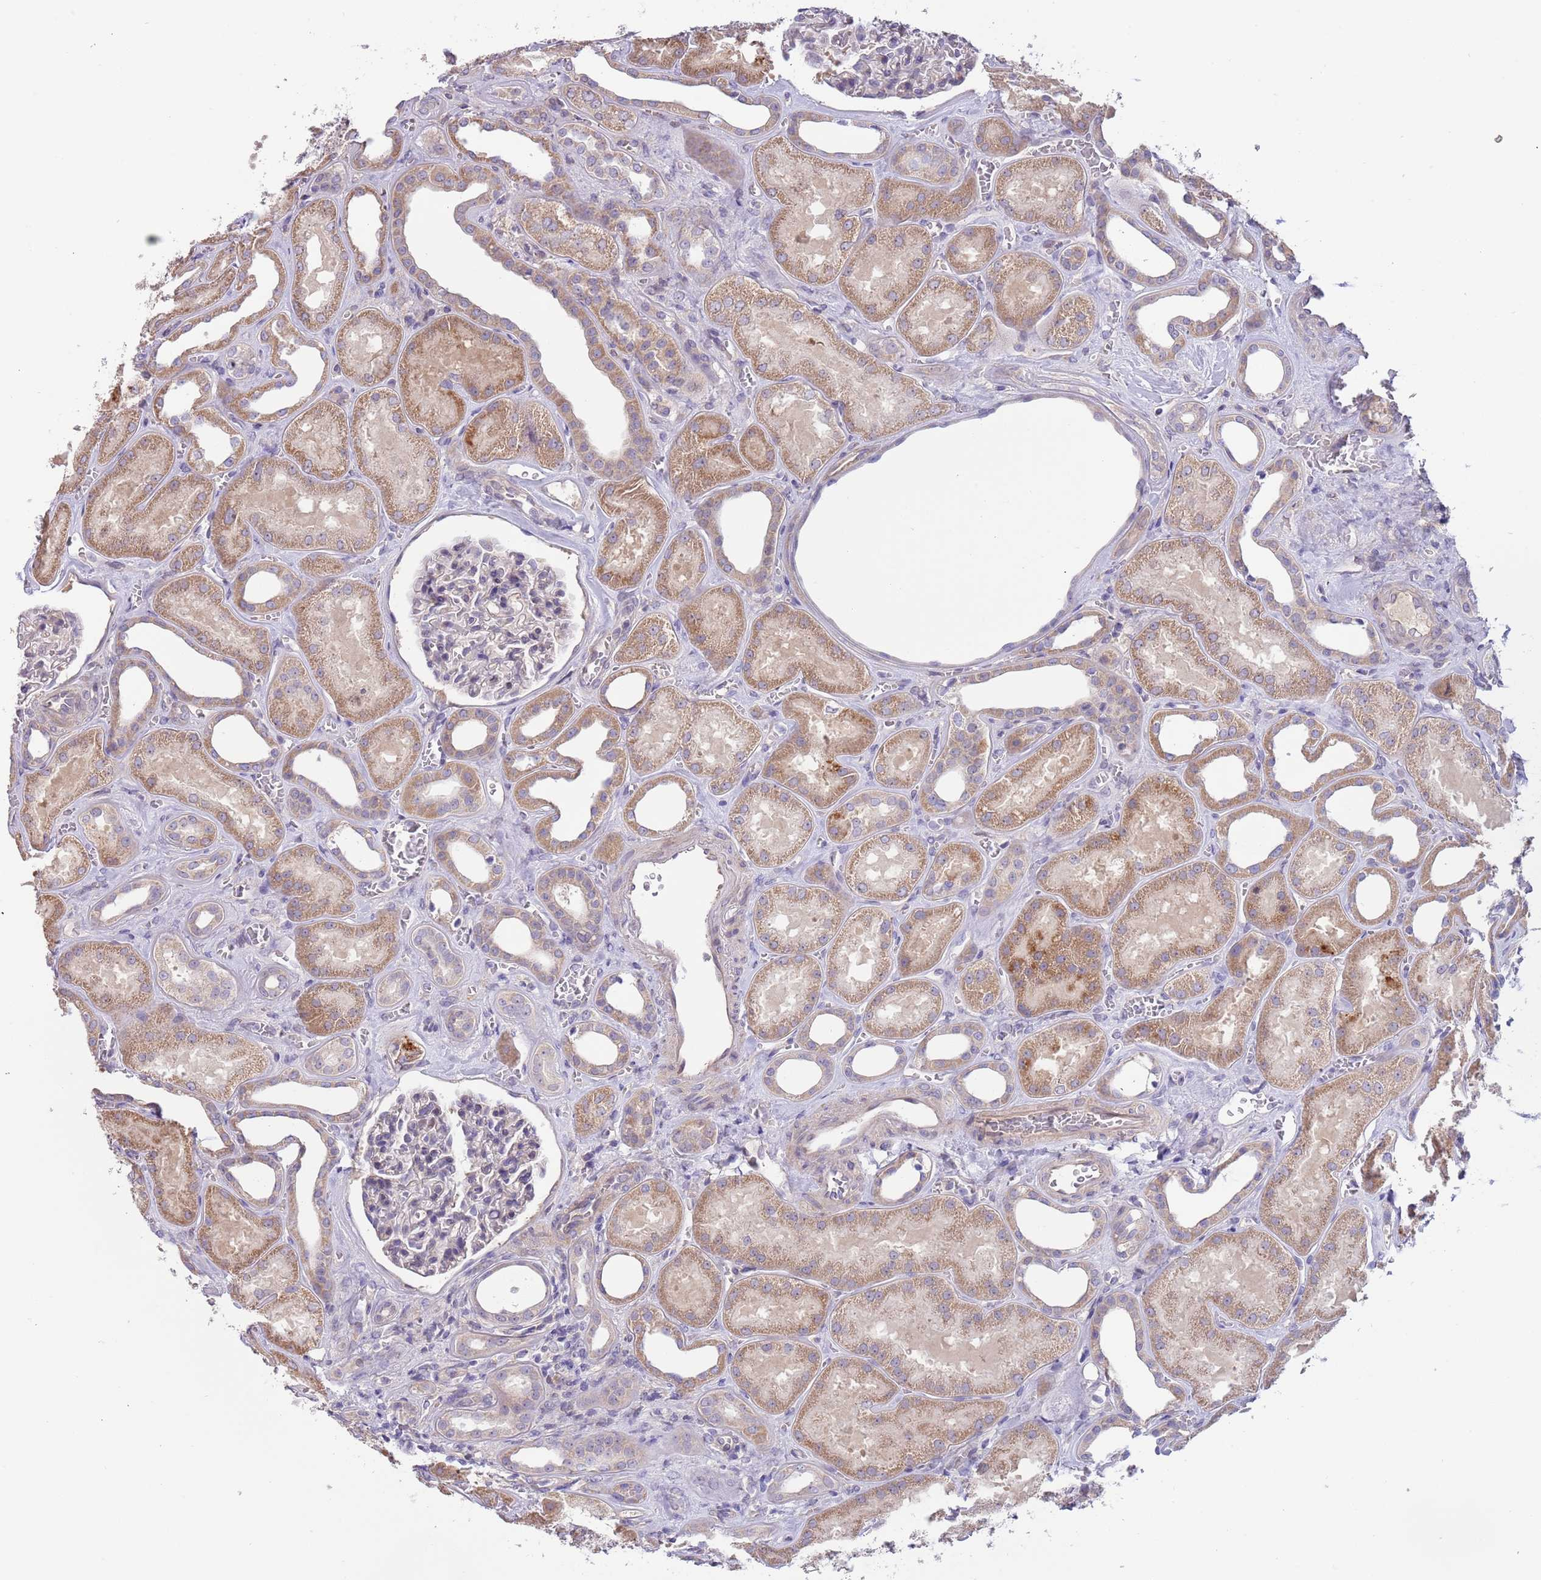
{"staining": {"intensity": "negative", "quantity": "none", "location": "none"}, "tissue": "kidney", "cell_type": "Cells in glomeruli", "image_type": "normal", "snomed": [{"axis": "morphology", "description": "Normal tissue, NOS"}, {"axis": "morphology", "description": "Adenocarcinoma, NOS"}, {"axis": "topography", "description": "Kidney"}], "caption": "The immunohistochemistry image has no significant expression in cells in glomeruli of kidney. (Immunohistochemistry, brightfield microscopy, high magnification).", "gene": "CABYR", "patient": {"sex": "female", "age": 68}}